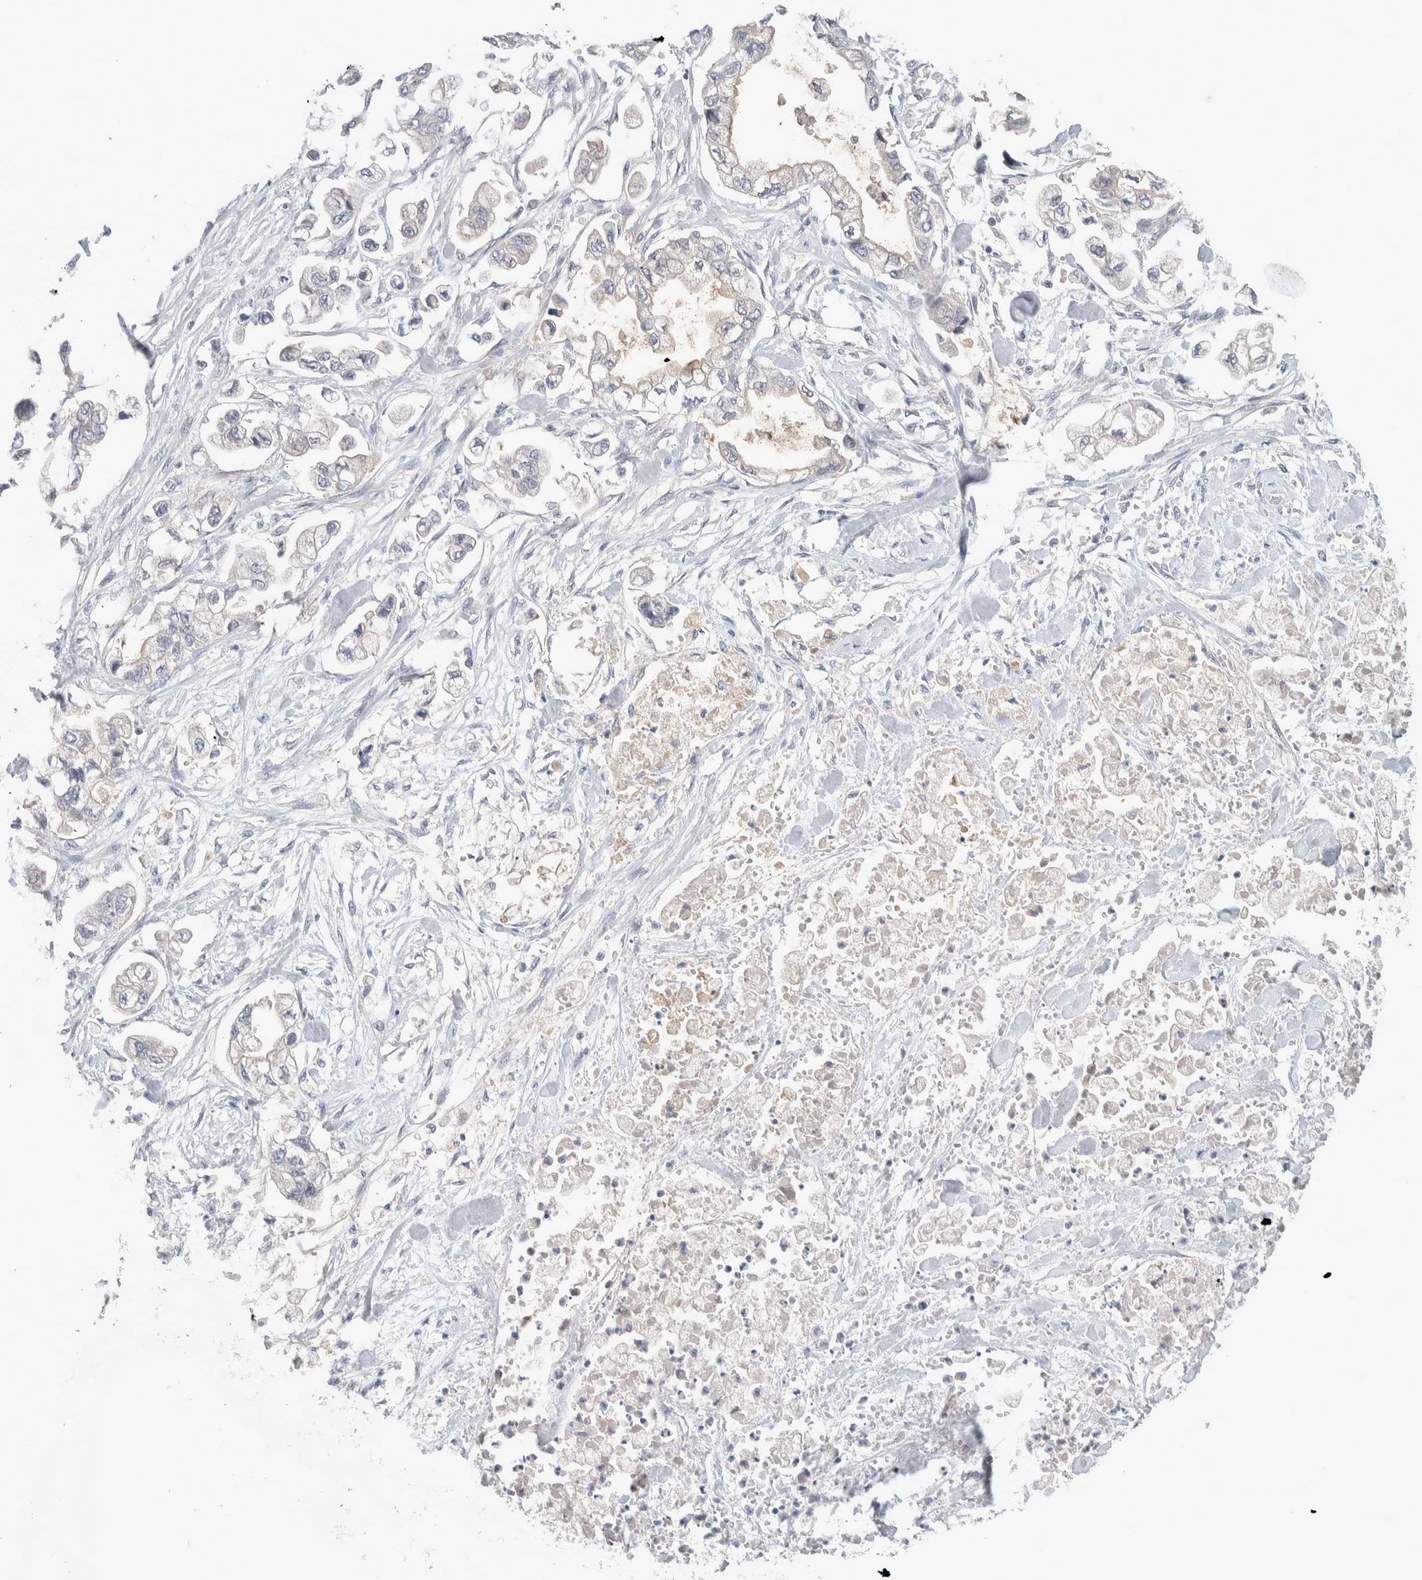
{"staining": {"intensity": "negative", "quantity": "none", "location": "none"}, "tissue": "stomach cancer", "cell_type": "Tumor cells", "image_type": "cancer", "snomed": [{"axis": "morphology", "description": "Normal tissue, NOS"}, {"axis": "morphology", "description": "Adenocarcinoma, NOS"}, {"axis": "topography", "description": "Stomach"}], "caption": "Image shows no significant protein positivity in tumor cells of stomach cancer. Brightfield microscopy of immunohistochemistry (IHC) stained with DAB (brown) and hematoxylin (blue), captured at high magnification.", "gene": "DEPTOR", "patient": {"sex": "male", "age": 62}}